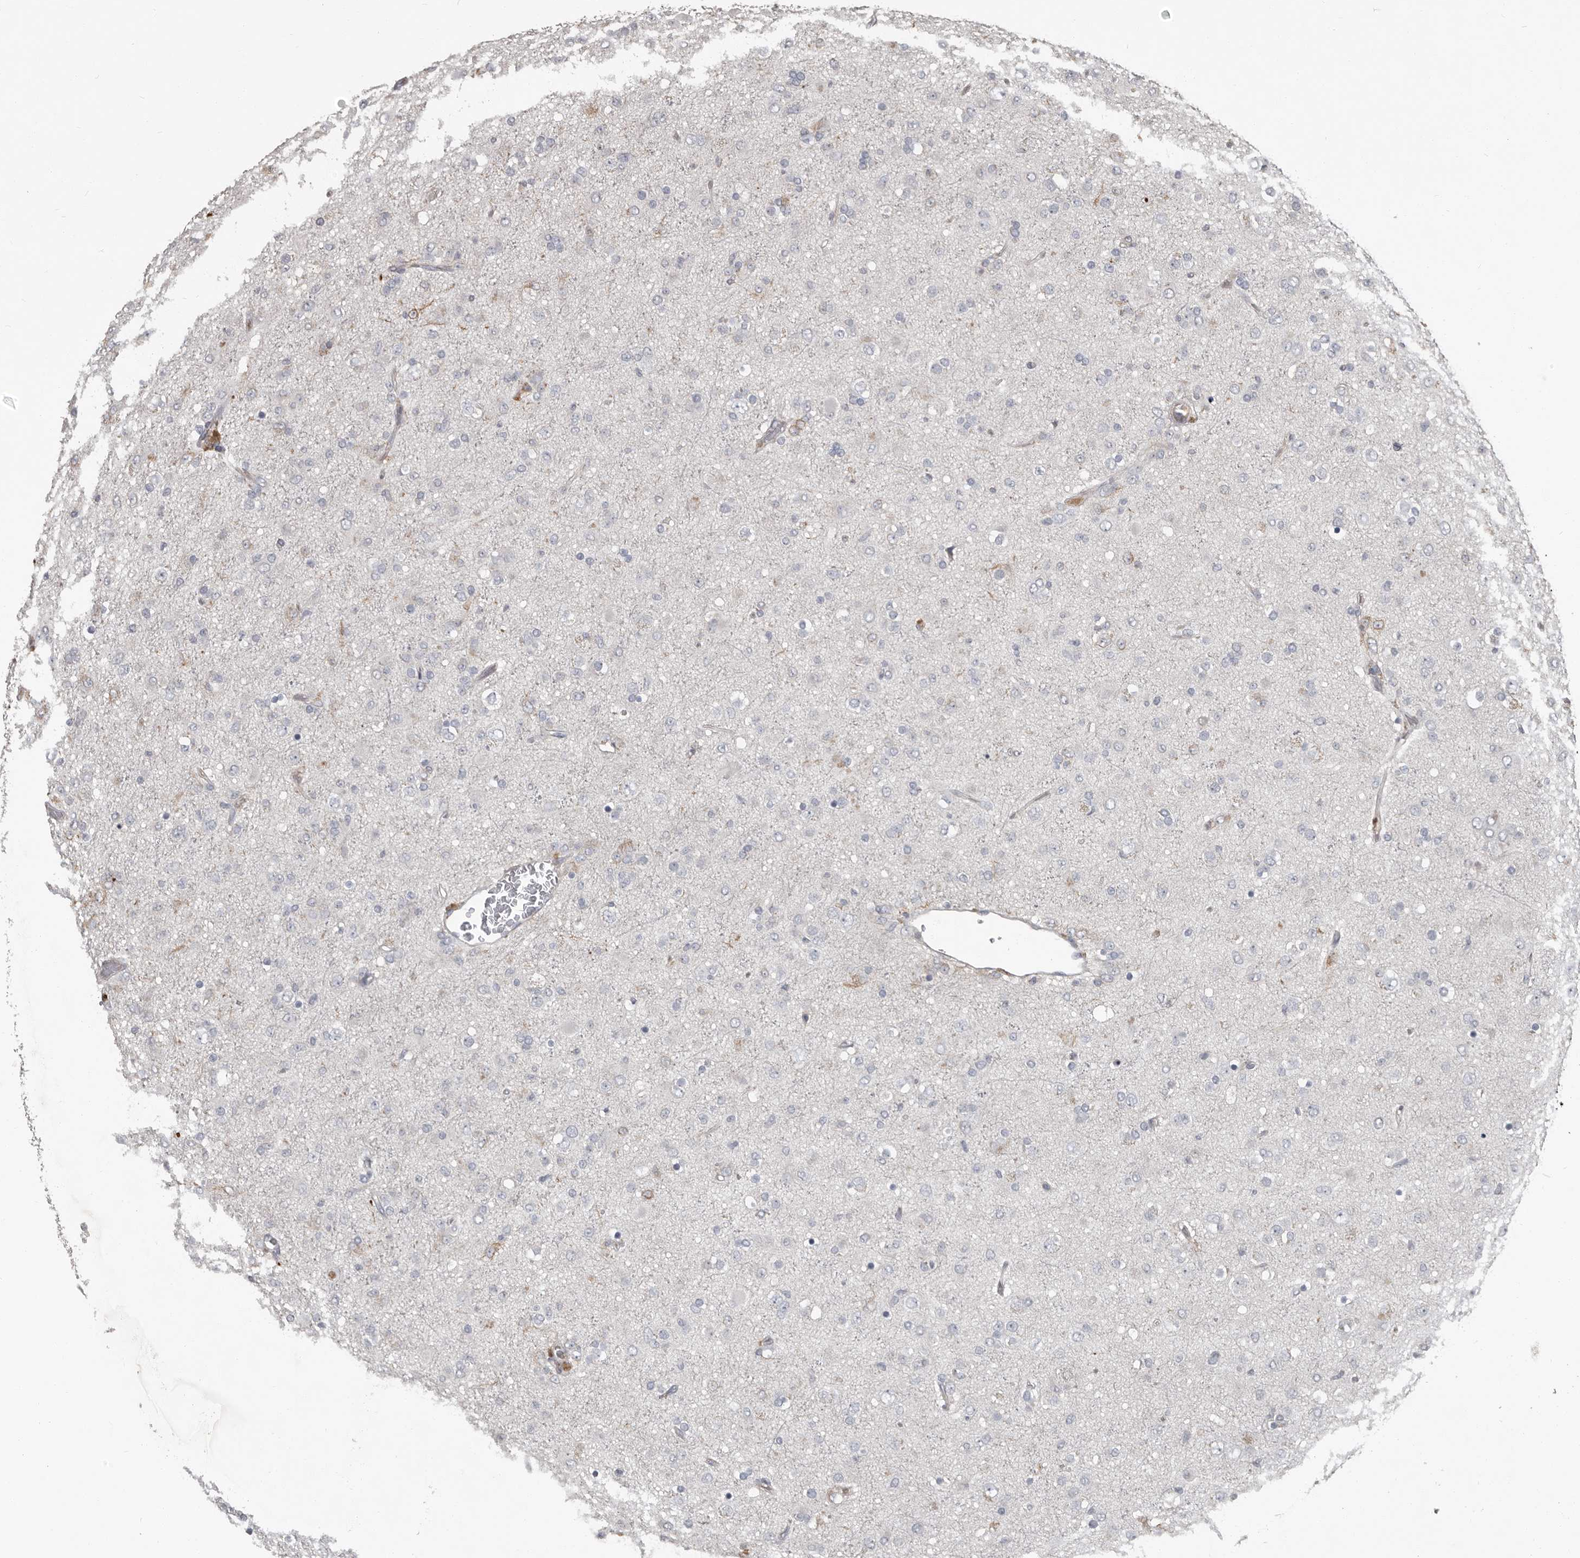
{"staining": {"intensity": "negative", "quantity": "none", "location": "none"}, "tissue": "glioma", "cell_type": "Tumor cells", "image_type": "cancer", "snomed": [{"axis": "morphology", "description": "Glioma, malignant, Low grade"}, {"axis": "topography", "description": "Brain"}], "caption": "A histopathology image of human malignant low-grade glioma is negative for staining in tumor cells. Brightfield microscopy of IHC stained with DAB (brown) and hematoxylin (blue), captured at high magnification.", "gene": "CA6", "patient": {"sex": "male", "age": 65}}